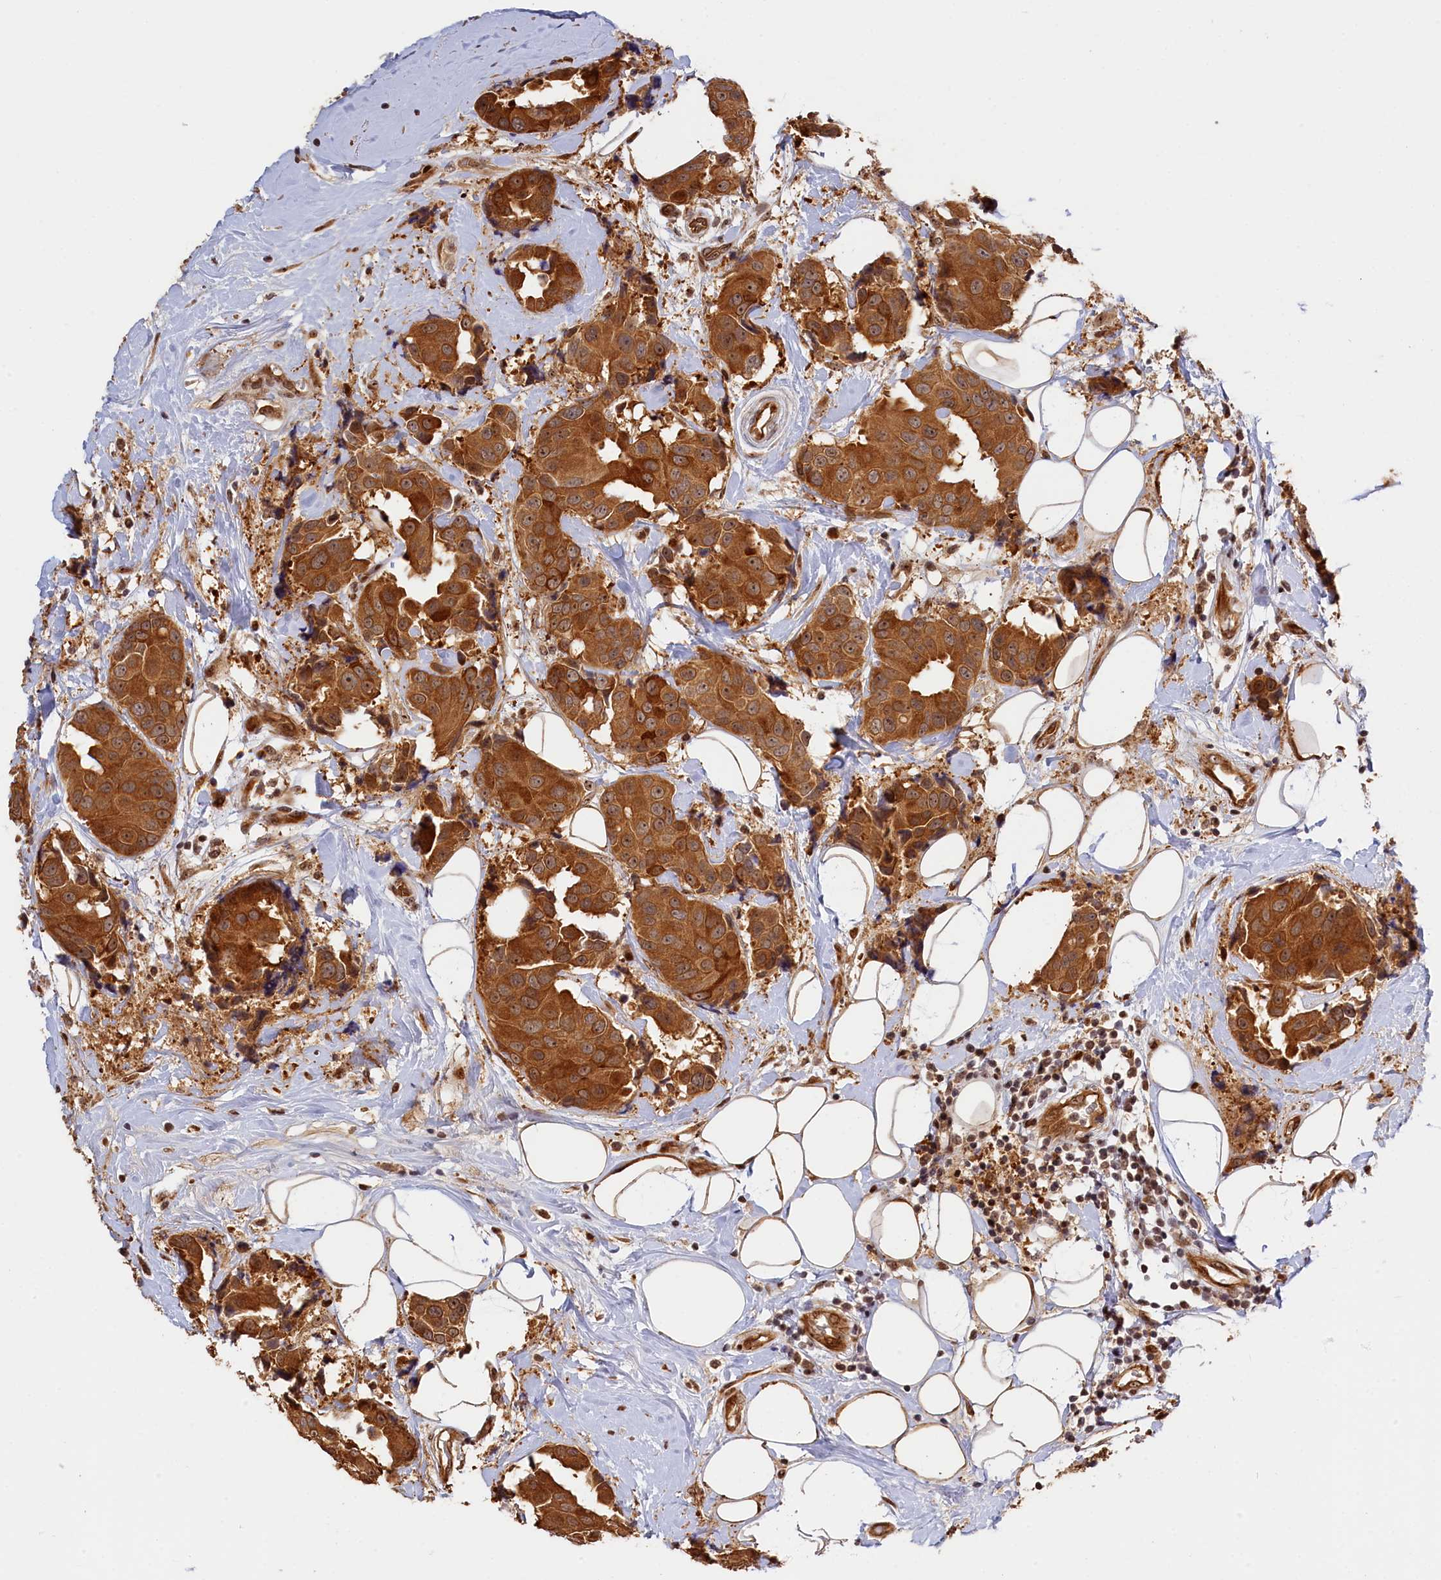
{"staining": {"intensity": "strong", "quantity": ">75%", "location": "cytoplasmic/membranous,nuclear"}, "tissue": "breast cancer", "cell_type": "Tumor cells", "image_type": "cancer", "snomed": [{"axis": "morphology", "description": "Normal tissue, NOS"}, {"axis": "morphology", "description": "Duct carcinoma"}, {"axis": "topography", "description": "Breast"}], "caption": "The immunohistochemical stain highlights strong cytoplasmic/membranous and nuclear expression in tumor cells of breast invasive ductal carcinoma tissue.", "gene": "ANKRD24", "patient": {"sex": "female", "age": 39}}